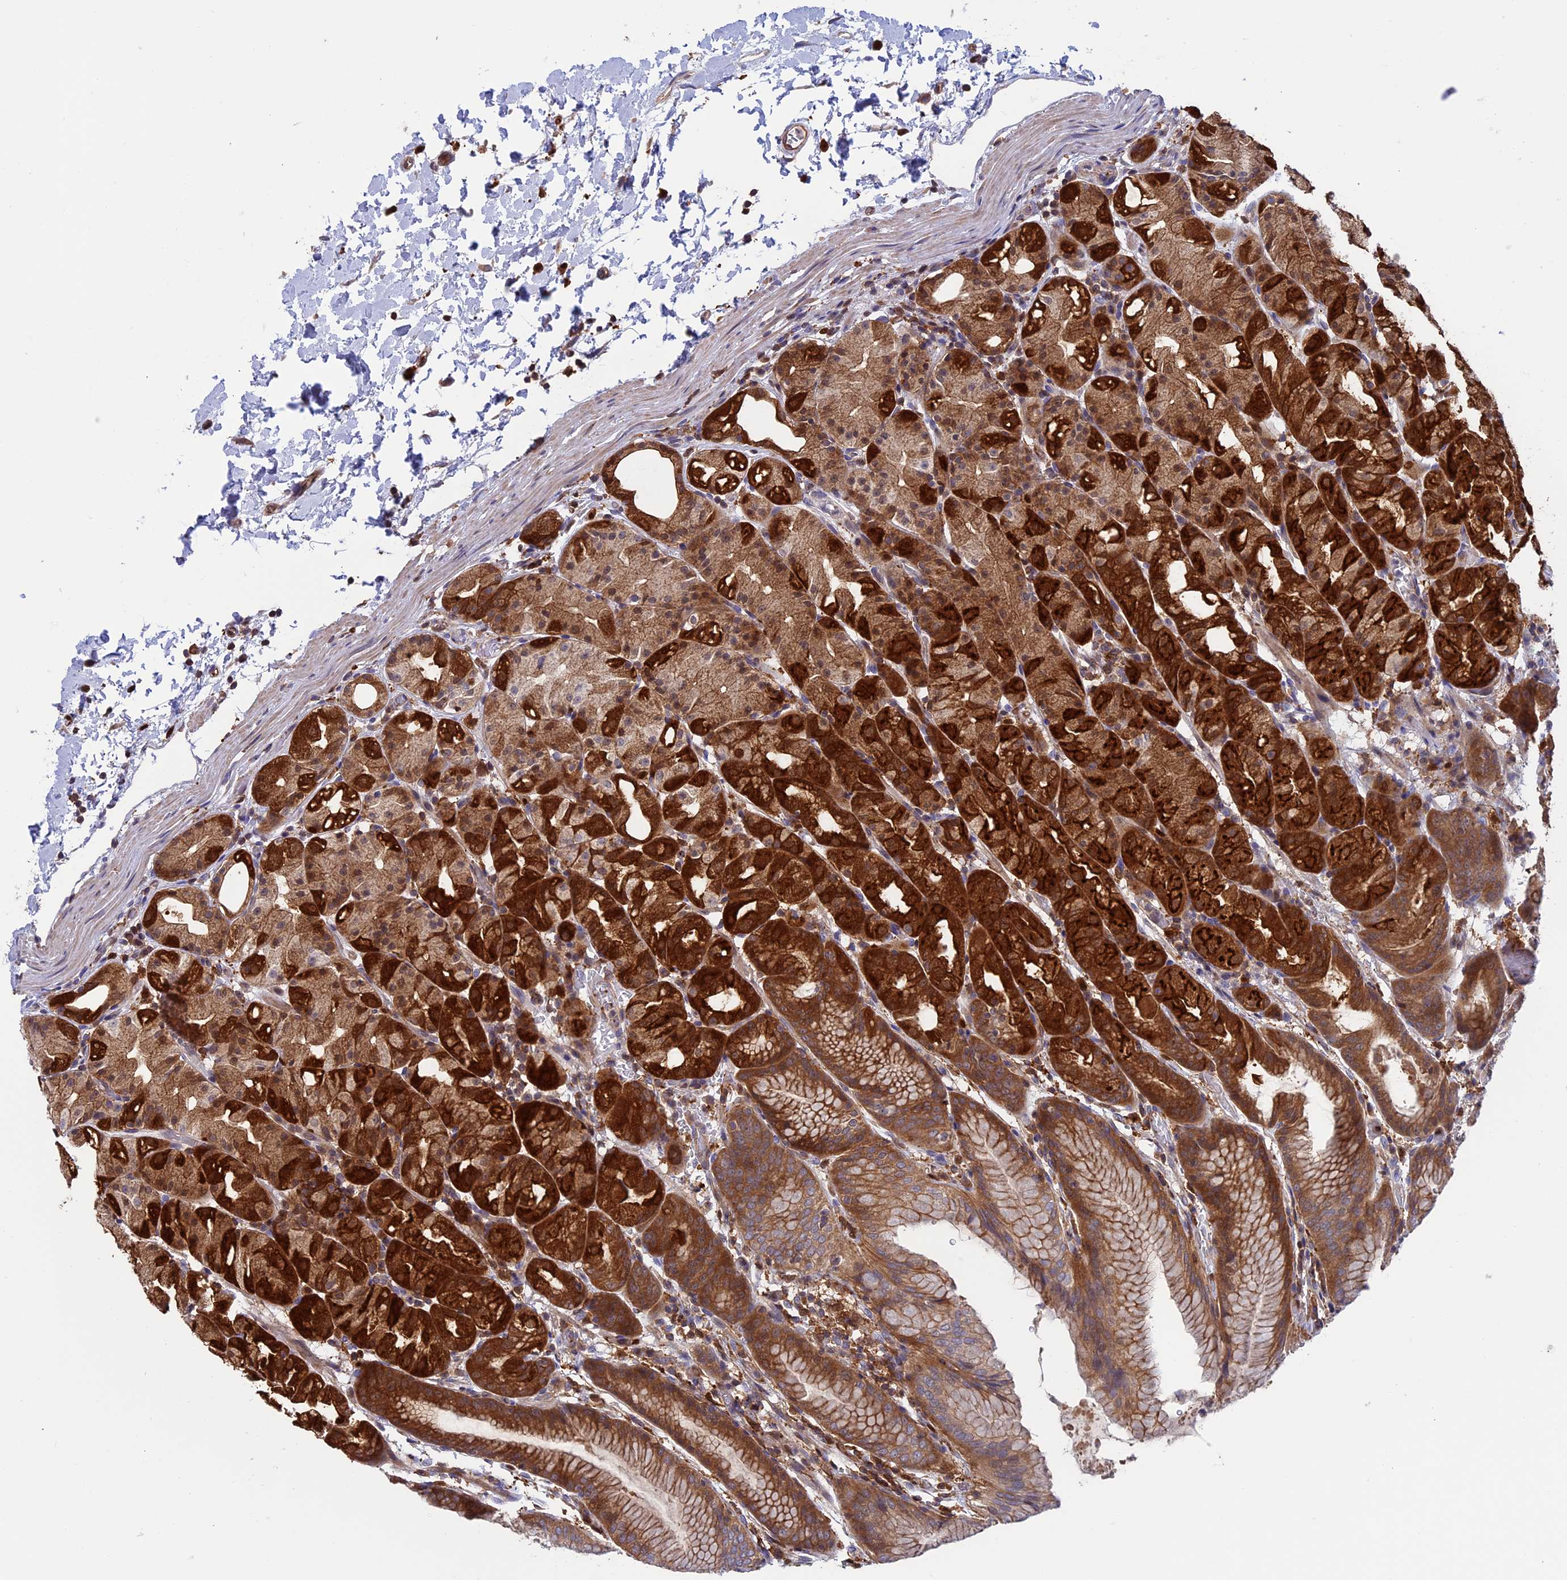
{"staining": {"intensity": "strong", "quantity": ">75%", "location": "cytoplasmic/membranous"}, "tissue": "stomach", "cell_type": "Glandular cells", "image_type": "normal", "snomed": [{"axis": "morphology", "description": "Normal tissue, NOS"}, {"axis": "topography", "description": "Stomach, upper"}], "caption": "Protein expression analysis of normal stomach displays strong cytoplasmic/membranous positivity in about >75% of glandular cells.", "gene": "ARHGAP18", "patient": {"sex": "male", "age": 48}}